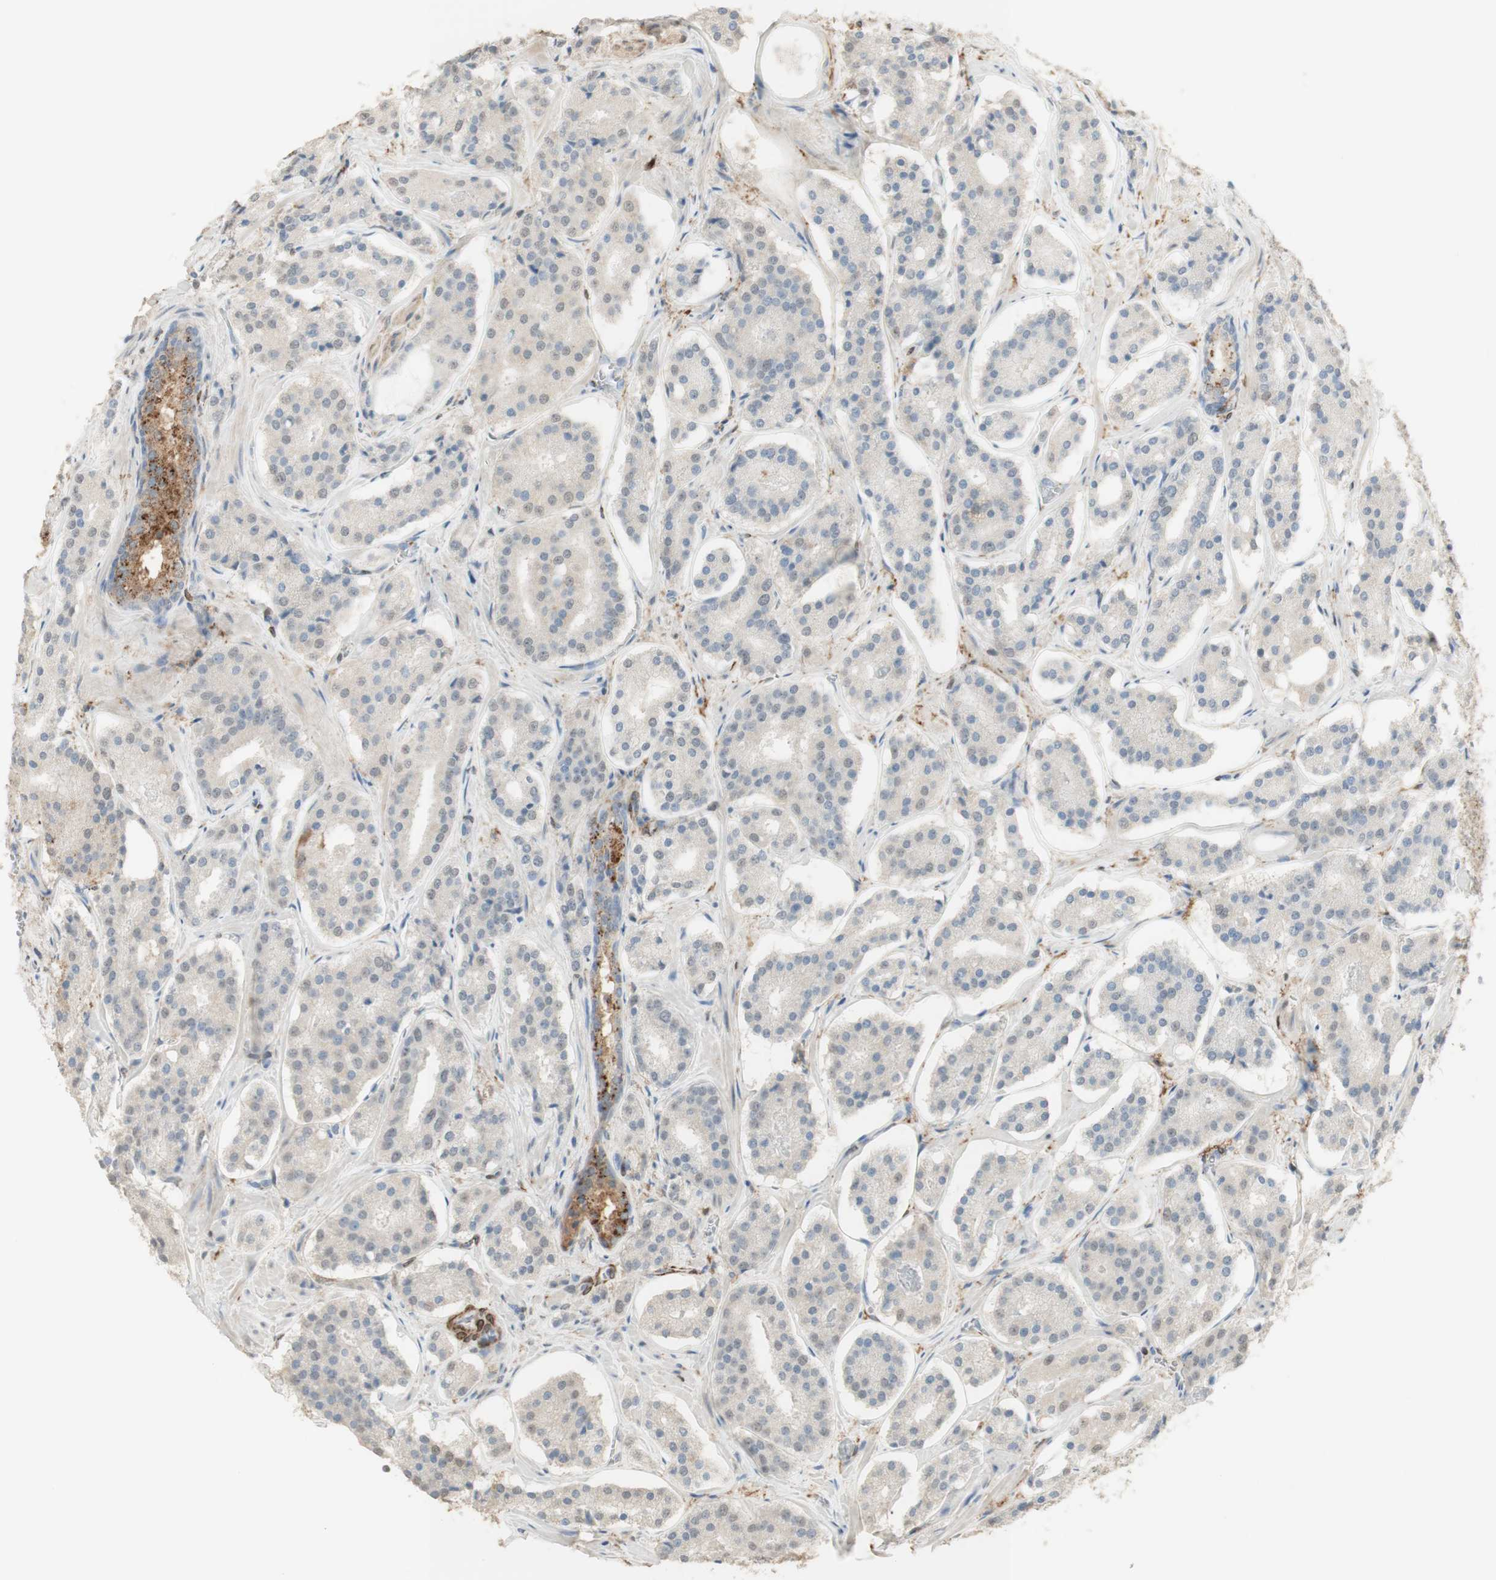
{"staining": {"intensity": "negative", "quantity": "none", "location": "none"}, "tissue": "prostate cancer", "cell_type": "Tumor cells", "image_type": "cancer", "snomed": [{"axis": "morphology", "description": "Adenocarcinoma, High grade"}, {"axis": "topography", "description": "Prostate"}], "caption": "High power microscopy image of an IHC histopathology image of prostate cancer (high-grade adenocarcinoma), revealing no significant positivity in tumor cells.", "gene": "MUC3A", "patient": {"sex": "male", "age": 60}}